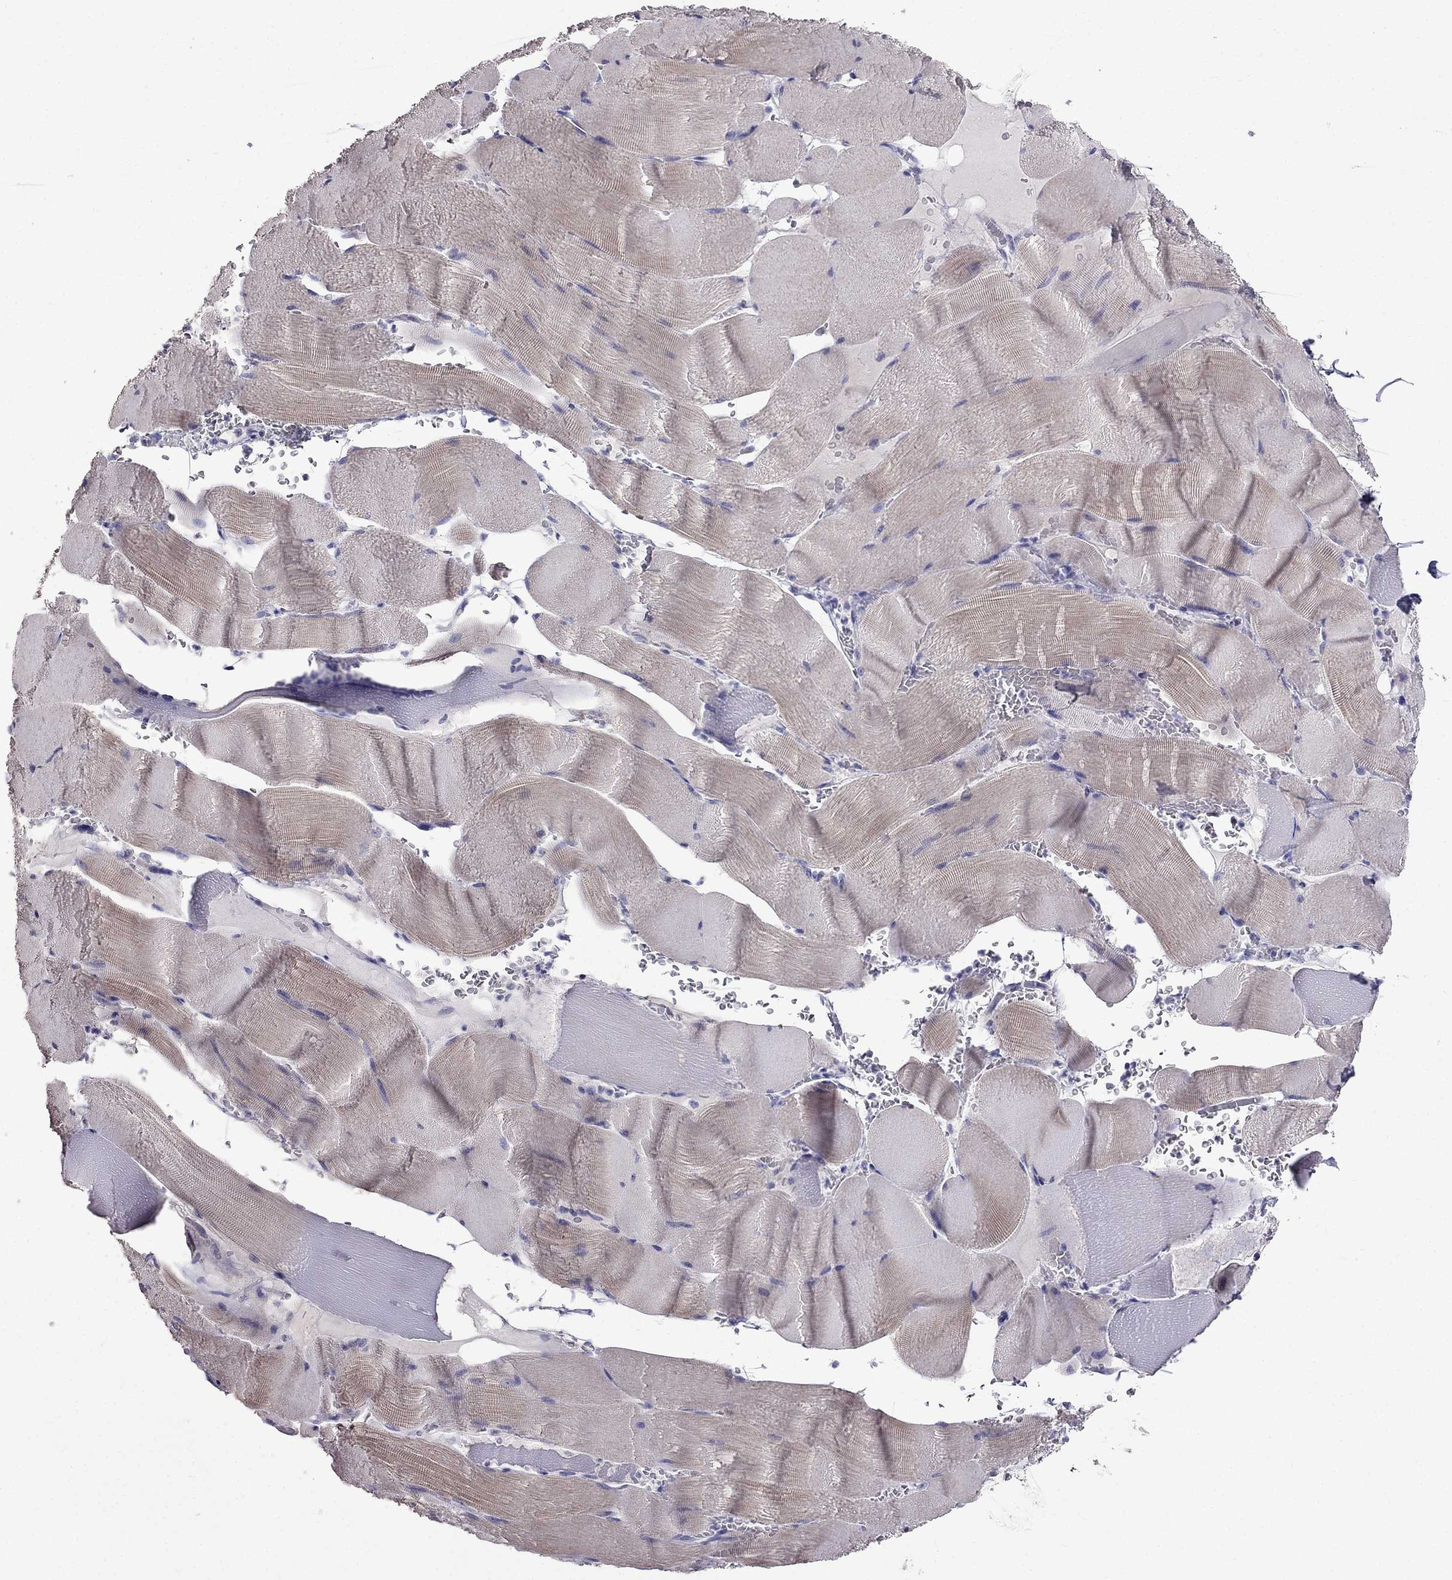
{"staining": {"intensity": "weak", "quantity": "25%-75%", "location": "cytoplasmic/membranous"}, "tissue": "skeletal muscle", "cell_type": "Myocytes", "image_type": "normal", "snomed": [{"axis": "morphology", "description": "Normal tissue, NOS"}, {"axis": "topography", "description": "Skeletal muscle"}], "caption": "The image displays immunohistochemical staining of unremarkable skeletal muscle. There is weak cytoplasmic/membranous expression is appreciated in approximately 25%-75% of myocytes.", "gene": "AK5", "patient": {"sex": "male", "age": 56}}